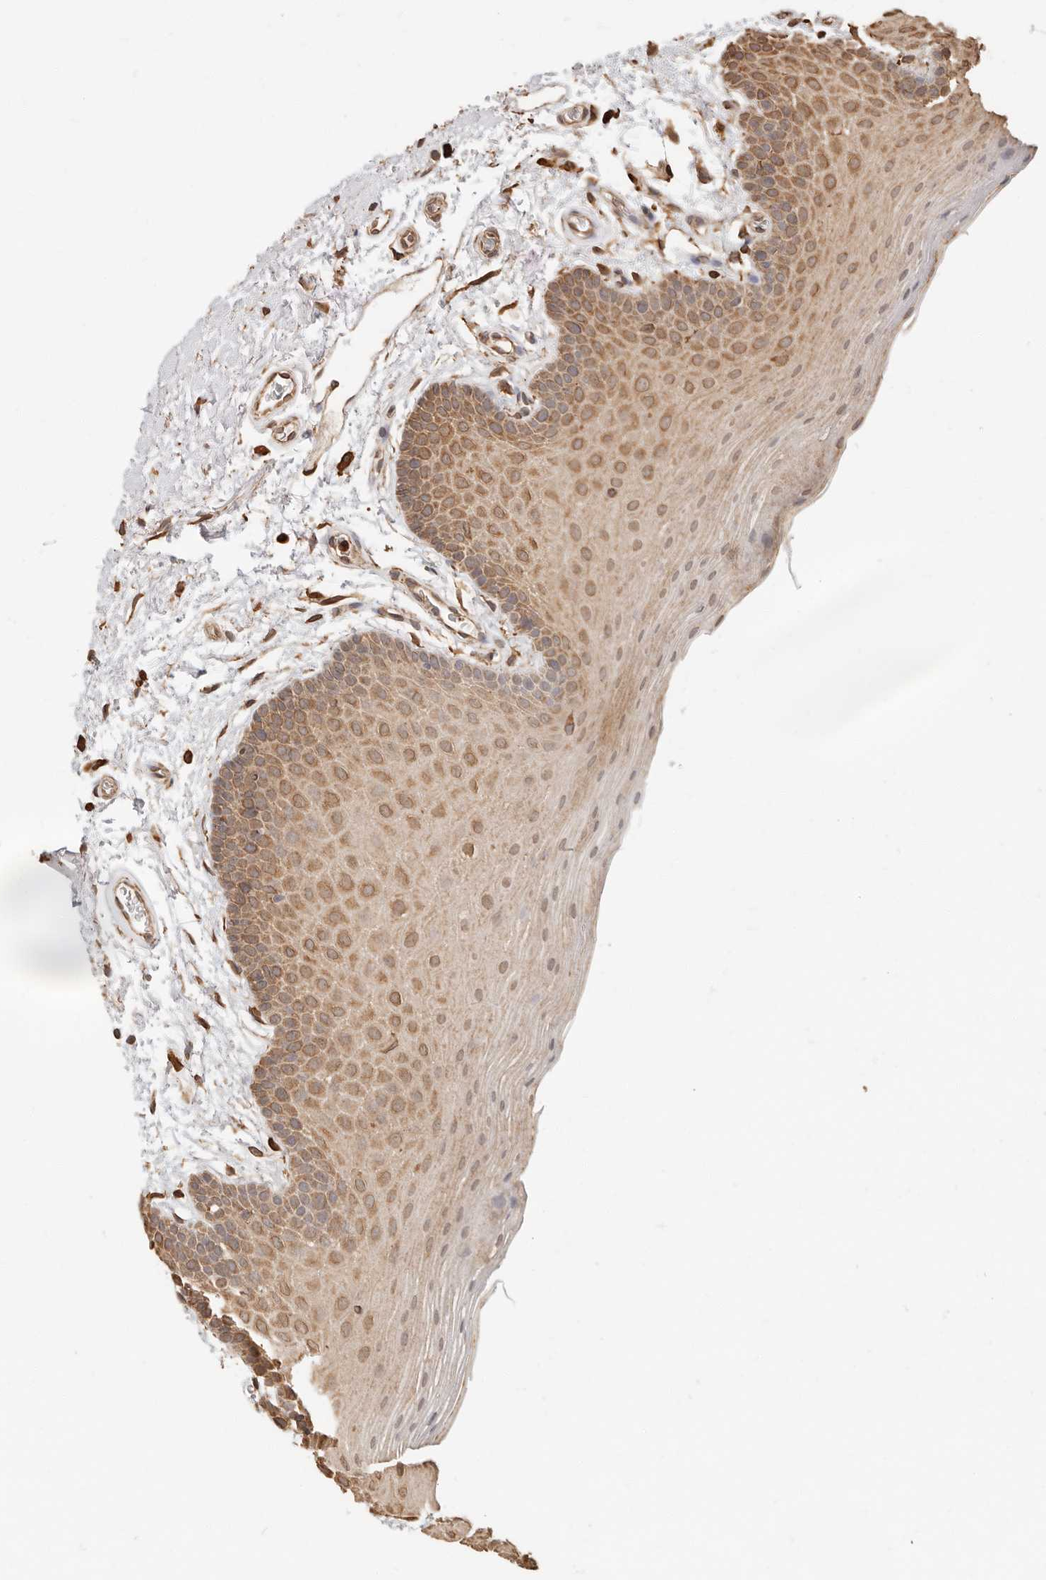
{"staining": {"intensity": "moderate", "quantity": ">75%", "location": "cytoplasmic/membranous"}, "tissue": "oral mucosa", "cell_type": "Squamous epithelial cells", "image_type": "normal", "snomed": [{"axis": "morphology", "description": "Normal tissue, NOS"}, {"axis": "topography", "description": "Oral tissue"}], "caption": "A micrograph of oral mucosa stained for a protein demonstrates moderate cytoplasmic/membranous brown staining in squamous epithelial cells. The staining was performed using DAB to visualize the protein expression in brown, while the nuclei were stained in blue with hematoxylin (Magnification: 20x).", "gene": "ARHGEF10L", "patient": {"sex": "male", "age": 62}}